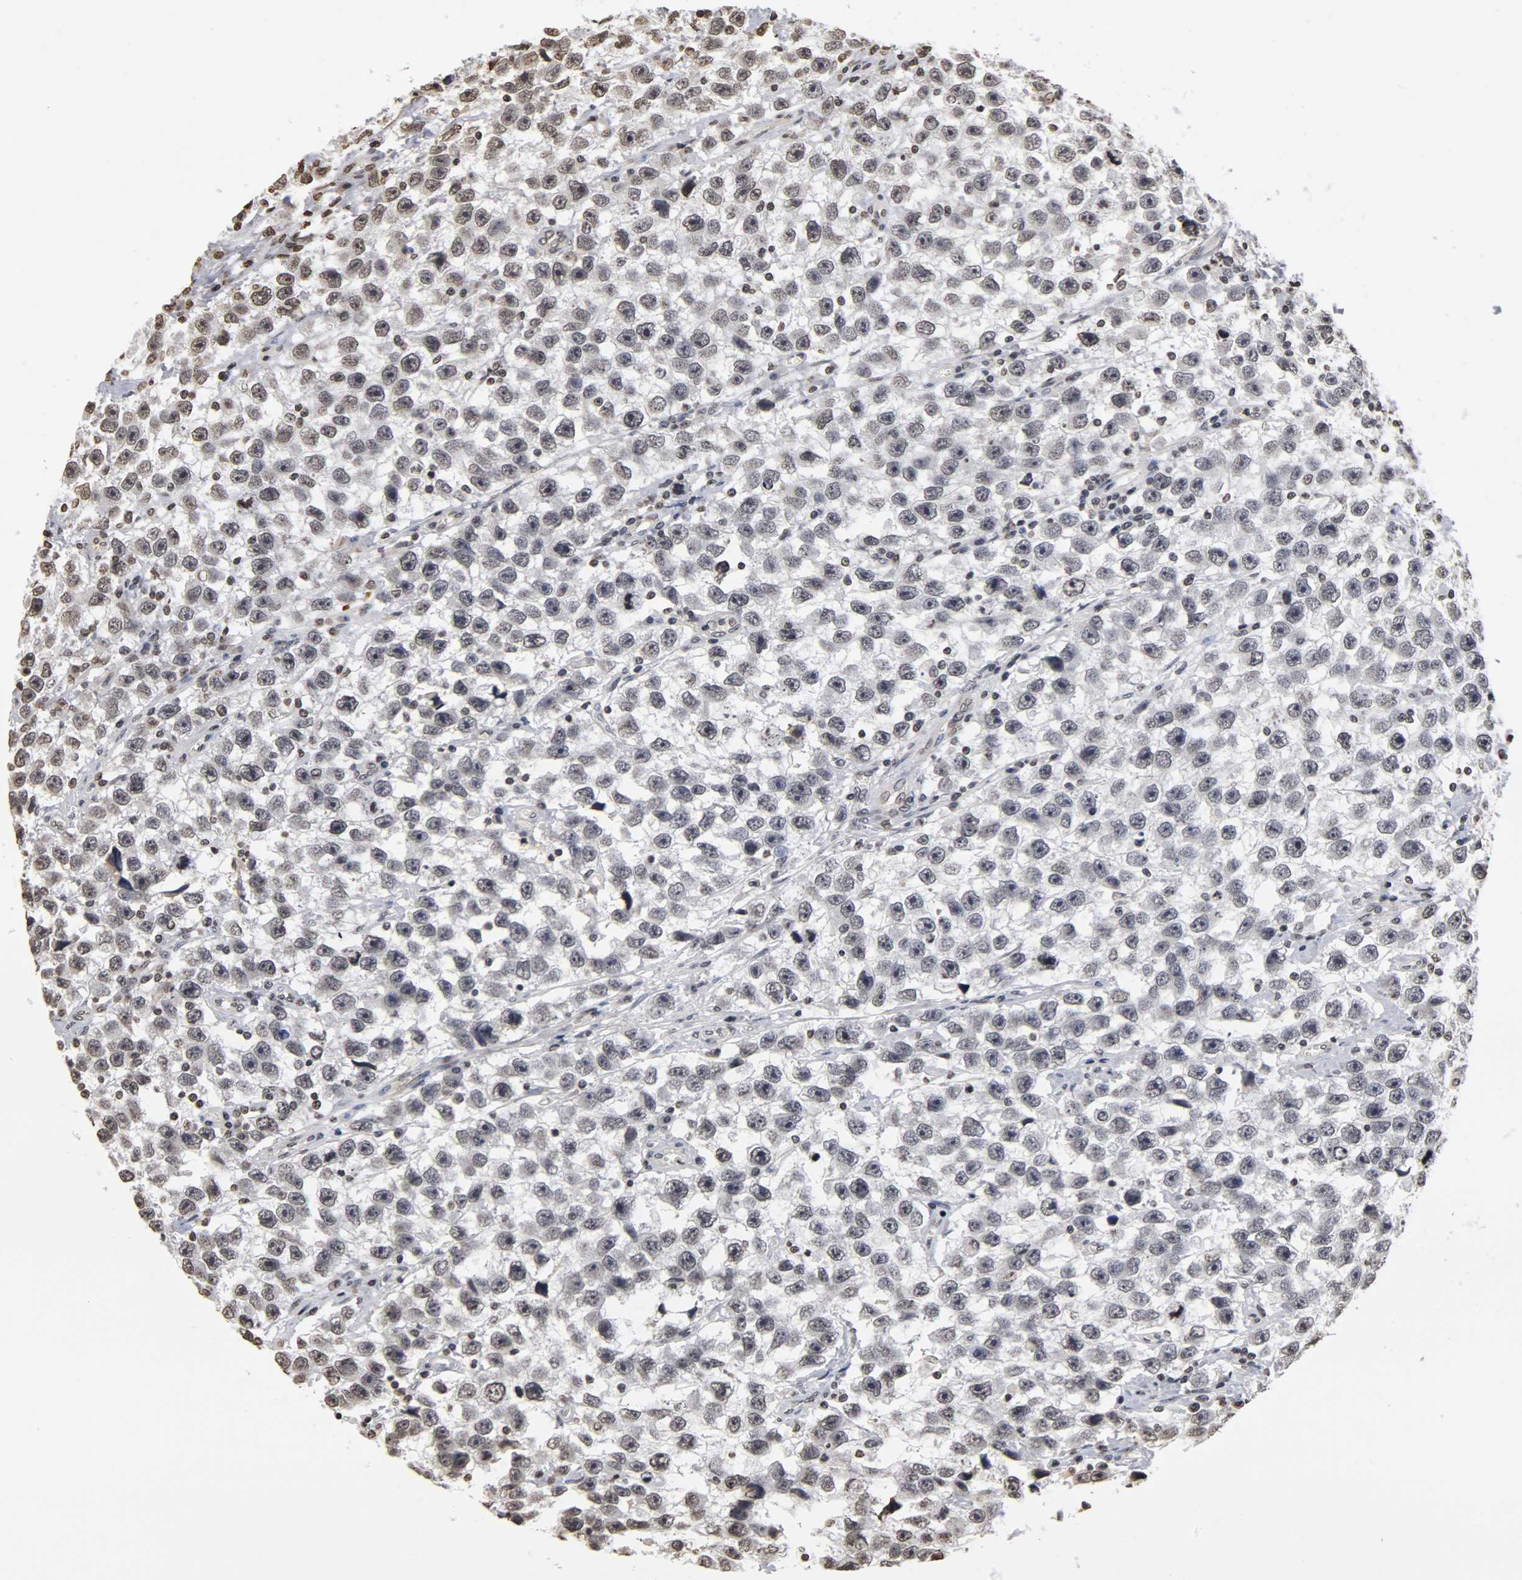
{"staining": {"intensity": "weak", "quantity": "<25%", "location": "nuclear"}, "tissue": "testis cancer", "cell_type": "Tumor cells", "image_type": "cancer", "snomed": [{"axis": "morphology", "description": "Seminoma, NOS"}, {"axis": "topography", "description": "Testis"}], "caption": "This photomicrograph is of seminoma (testis) stained with immunohistochemistry to label a protein in brown with the nuclei are counter-stained blue. There is no expression in tumor cells.", "gene": "ERCC2", "patient": {"sex": "male", "age": 33}}